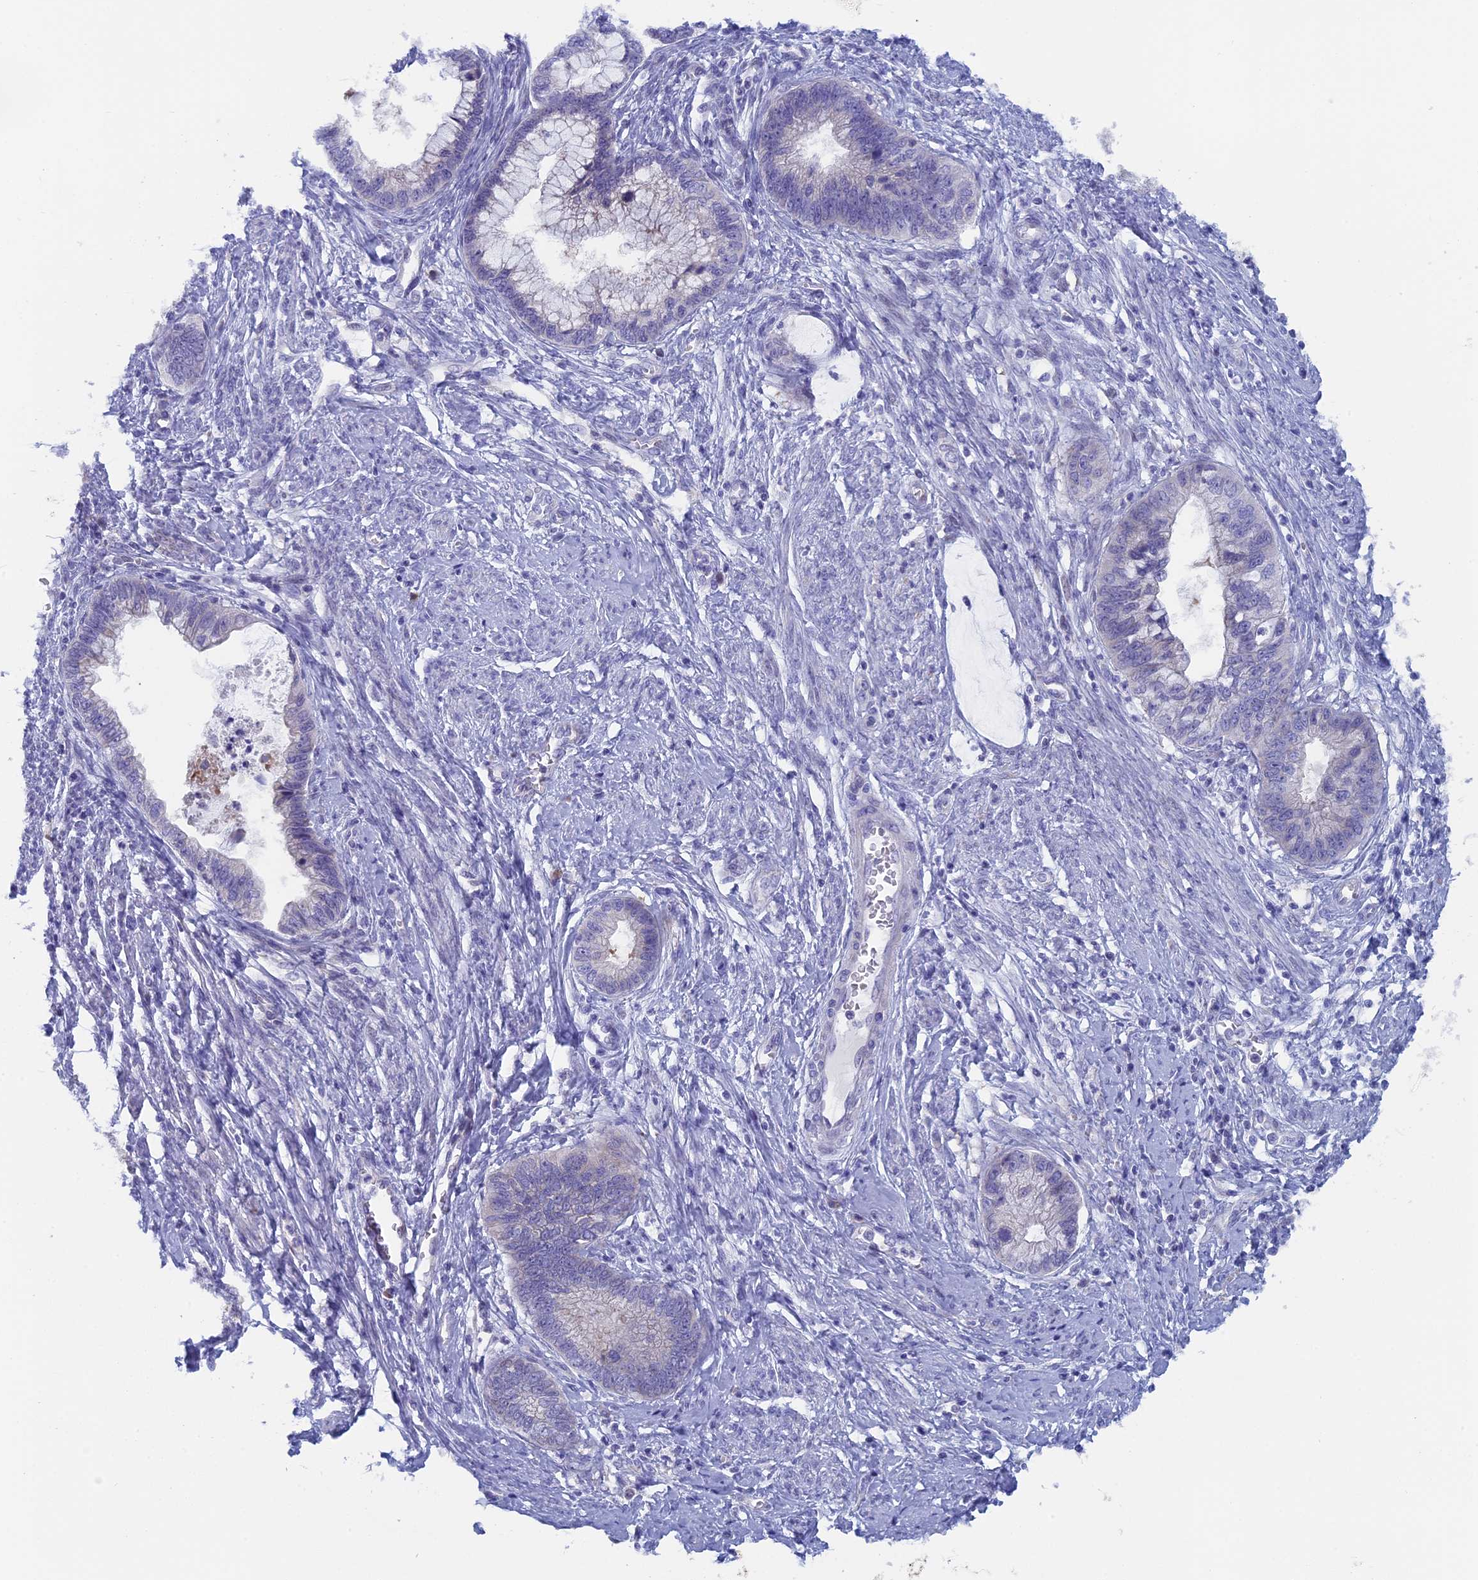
{"staining": {"intensity": "negative", "quantity": "none", "location": "none"}, "tissue": "cervical cancer", "cell_type": "Tumor cells", "image_type": "cancer", "snomed": [{"axis": "morphology", "description": "Adenocarcinoma, NOS"}, {"axis": "topography", "description": "Cervix"}], "caption": "Immunohistochemistry (IHC) of human cervical cancer (adenocarcinoma) shows no positivity in tumor cells.", "gene": "NIBAN3", "patient": {"sex": "female", "age": 44}}